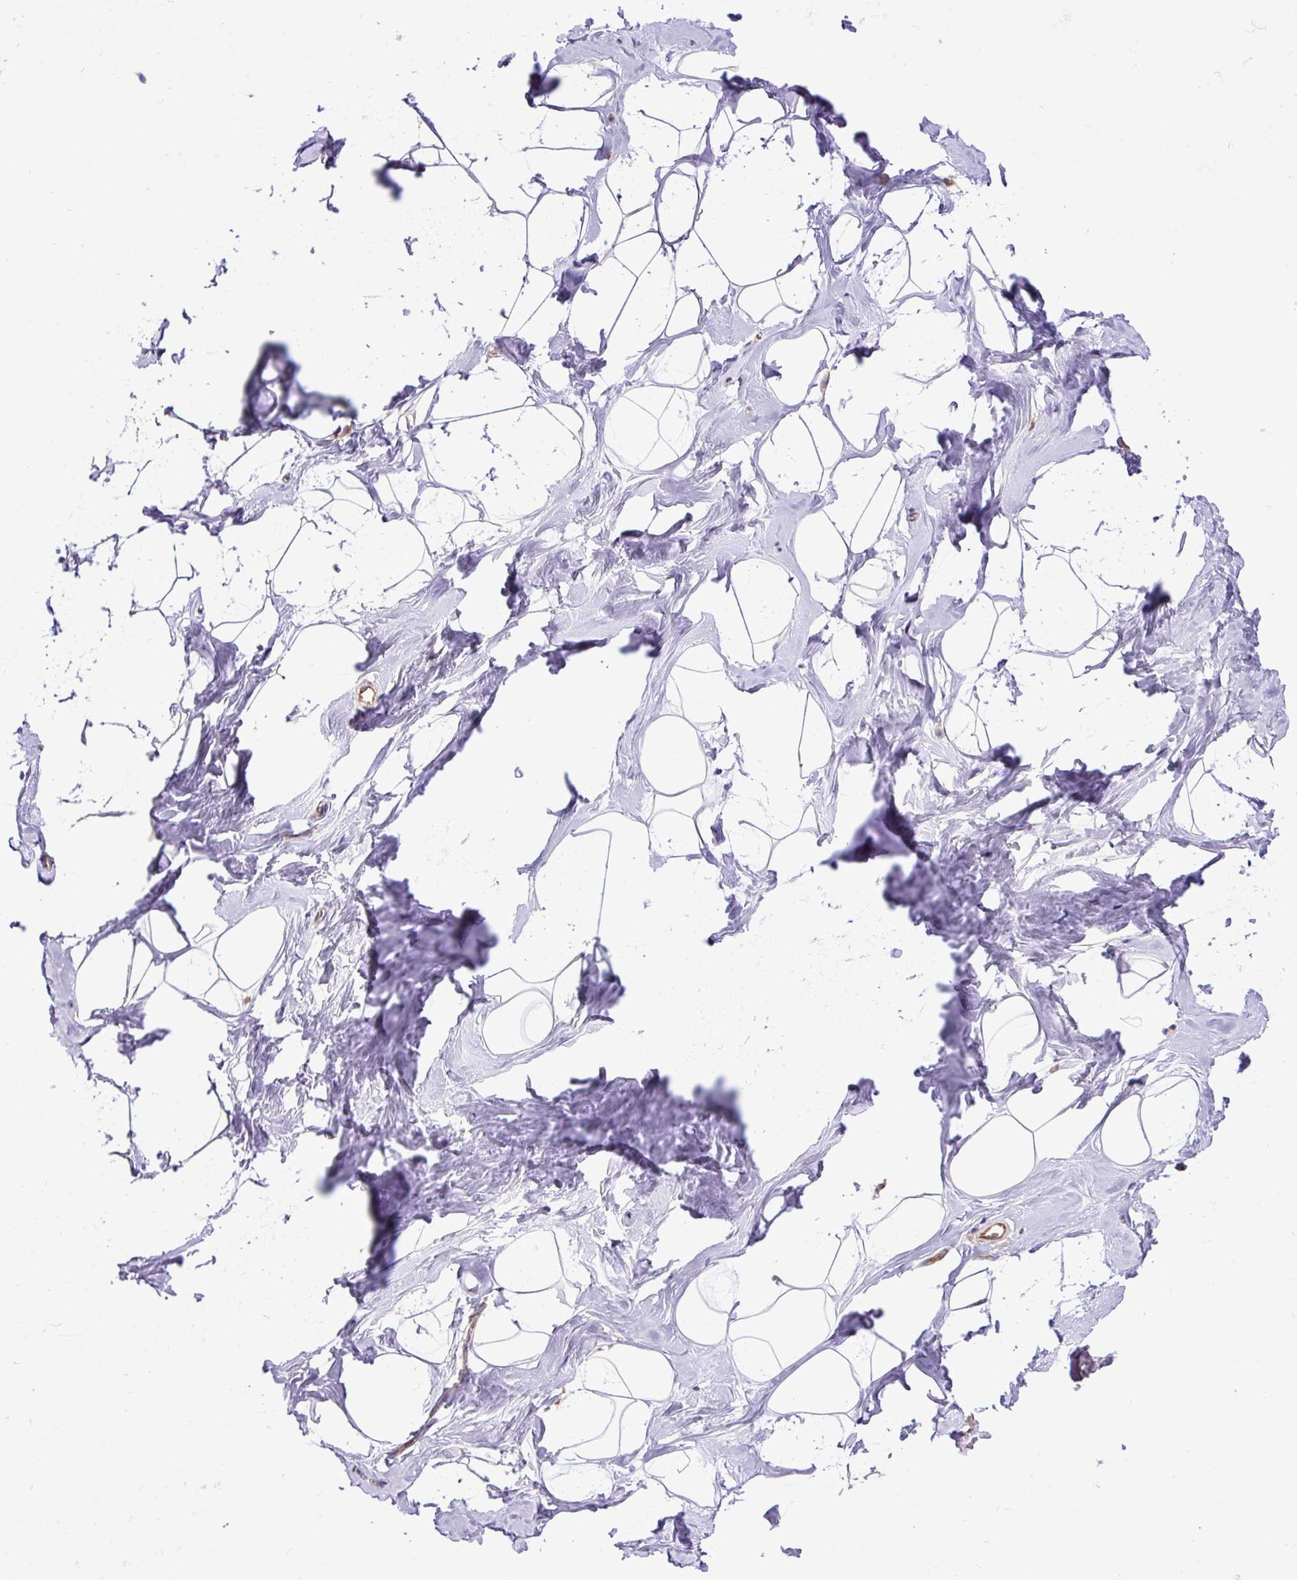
{"staining": {"intensity": "negative", "quantity": "none", "location": "none"}, "tissue": "breast", "cell_type": "Adipocytes", "image_type": "normal", "snomed": [{"axis": "morphology", "description": "Normal tissue, NOS"}, {"axis": "topography", "description": "Breast"}], "caption": "Adipocytes are negative for protein expression in normal human breast. (IHC, brightfield microscopy, high magnification).", "gene": "MAP1S", "patient": {"sex": "female", "age": 32}}